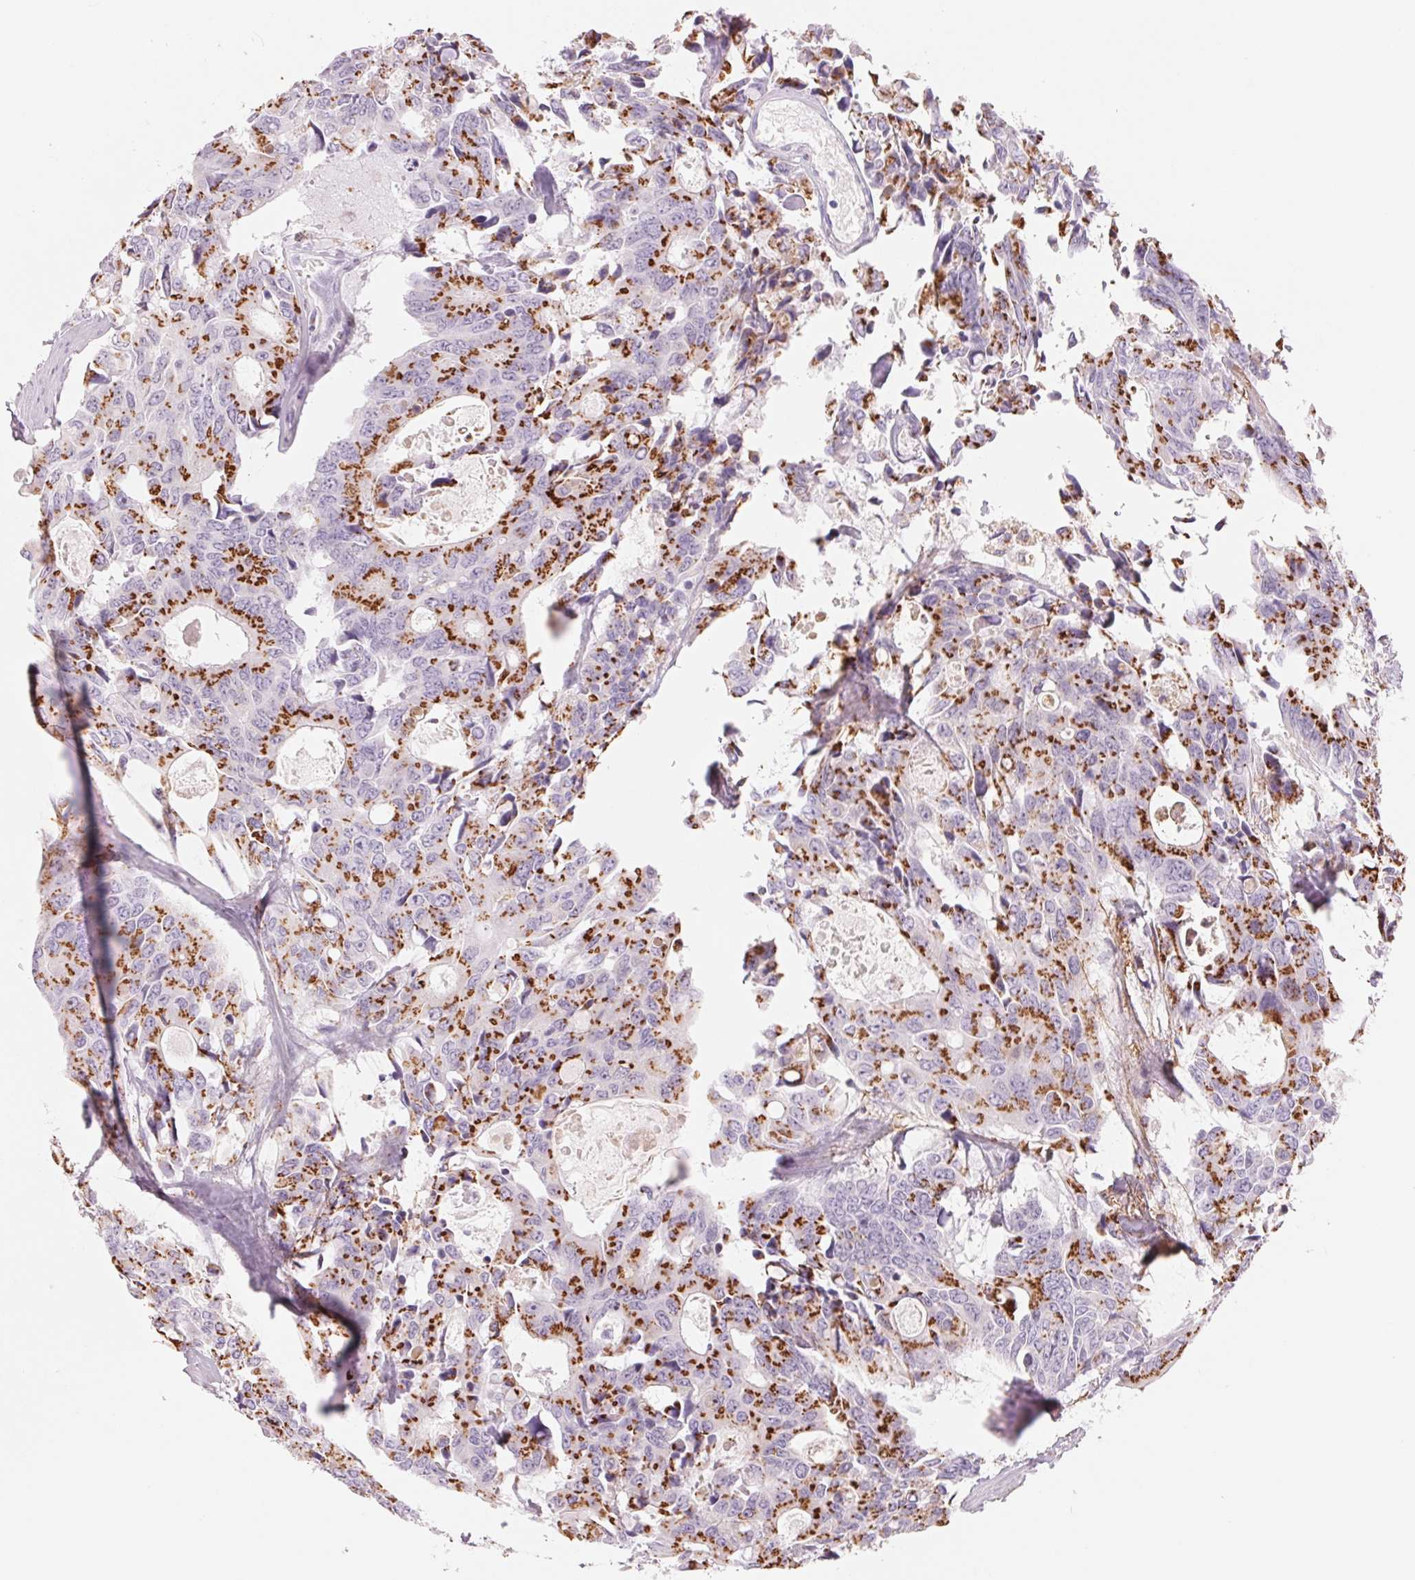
{"staining": {"intensity": "strong", "quantity": "25%-75%", "location": "cytoplasmic/membranous"}, "tissue": "colorectal cancer", "cell_type": "Tumor cells", "image_type": "cancer", "snomed": [{"axis": "morphology", "description": "Adenocarcinoma, NOS"}, {"axis": "topography", "description": "Rectum"}], "caption": "Tumor cells demonstrate strong cytoplasmic/membranous positivity in about 25%-75% of cells in adenocarcinoma (colorectal).", "gene": "GALNT7", "patient": {"sex": "male", "age": 76}}